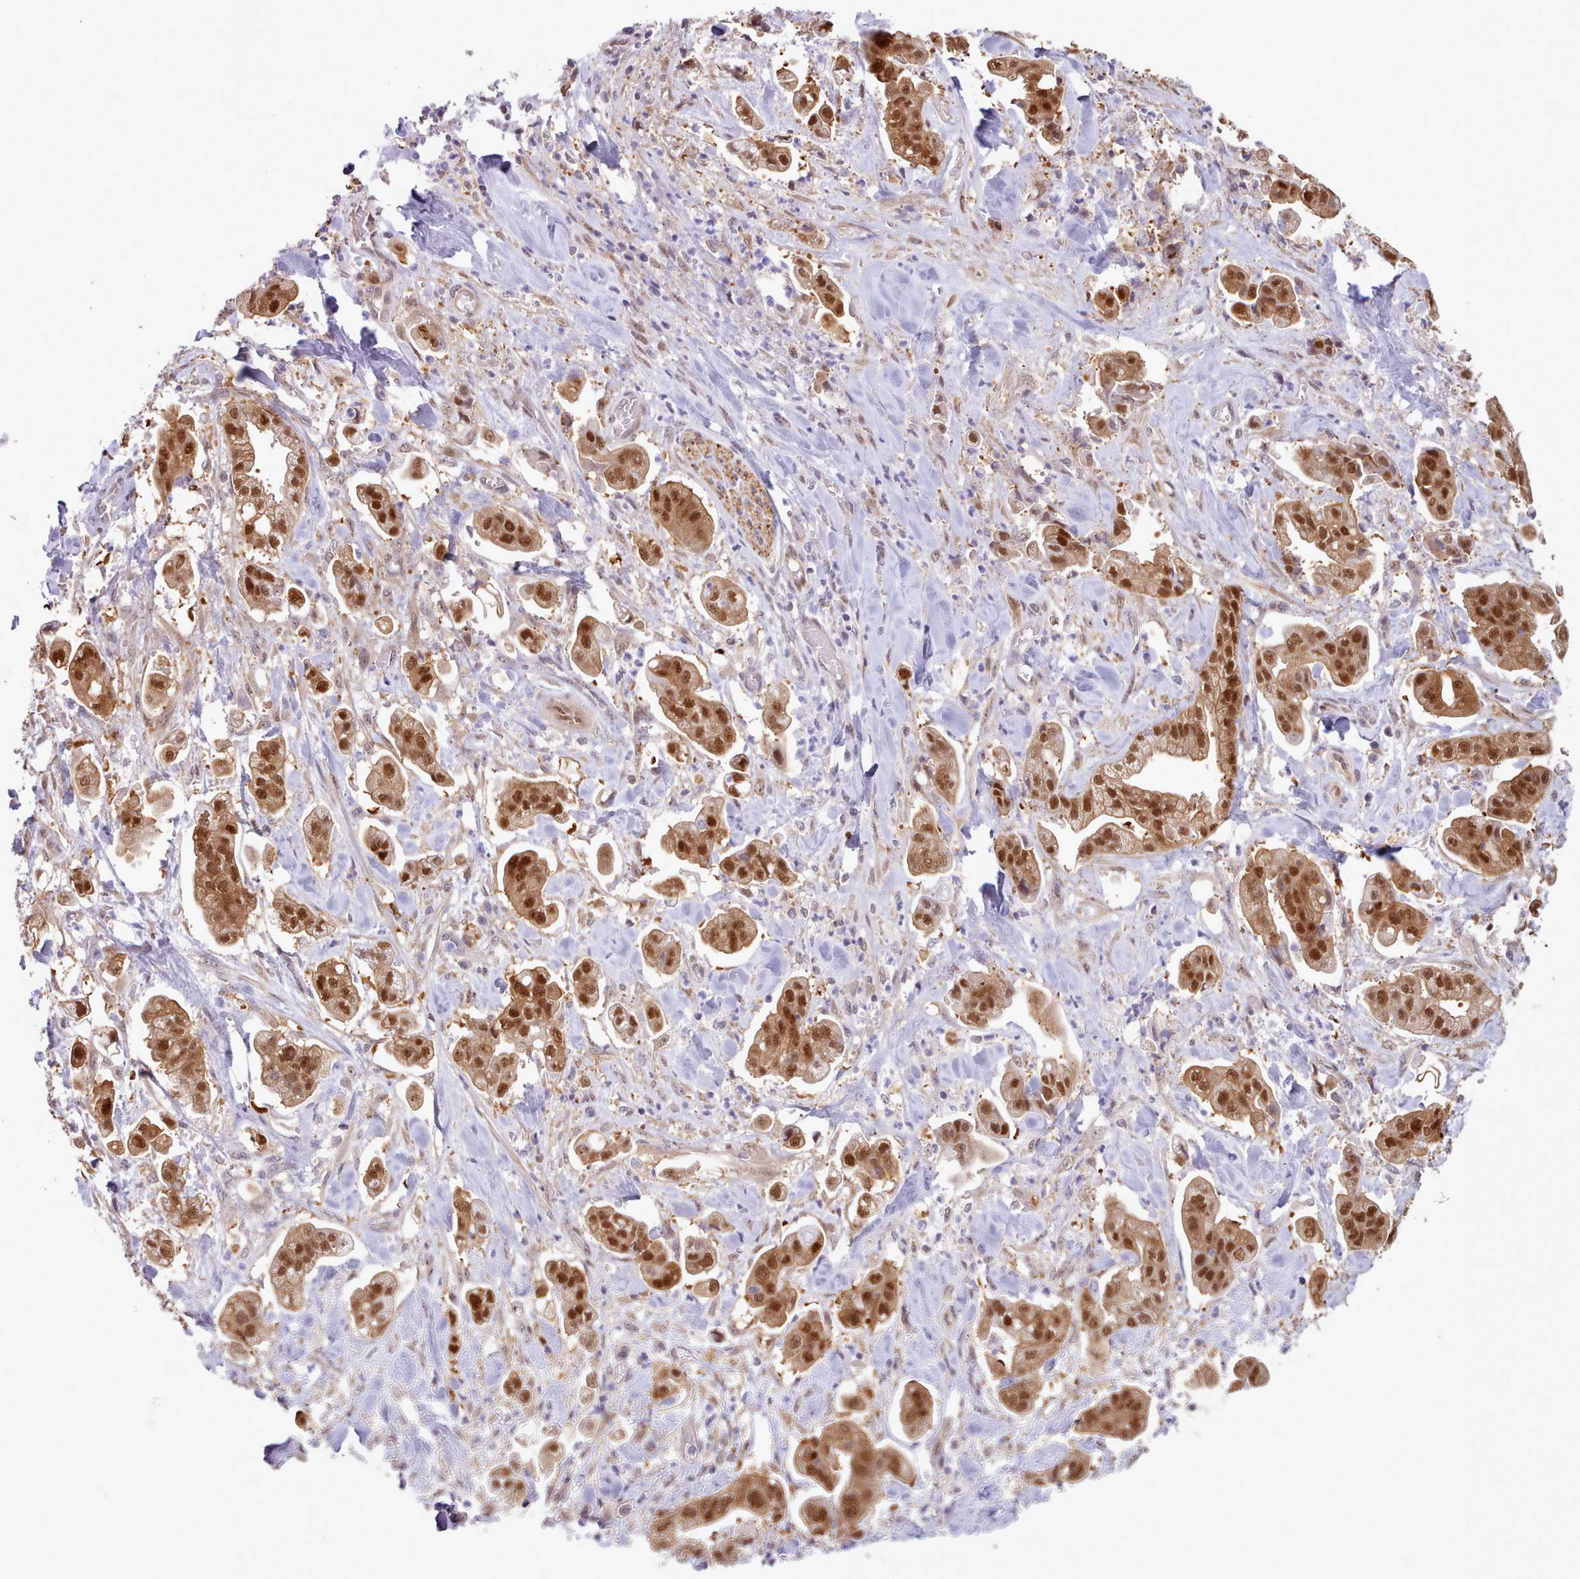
{"staining": {"intensity": "strong", "quantity": ">75%", "location": "cytoplasmic/membranous,nuclear"}, "tissue": "stomach cancer", "cell_type": "Tumor cells", "image_type": "cancer", "snomed": [{"axis": "morphology", "description": "Adenocarcinoma, NOS"}, {"axis": "topography", "description": "Stomach"}], "caption": "This photomicrograph reveals stomach cancer stained with IHC to label a protein in brown. The cytoplasmic/membranous and nuclear of tumor cells show strong positivity for the protein. Nuclei are counter-stained blue.", "gene": "CES3", "patient": {"sex": "male", "age": 62}}